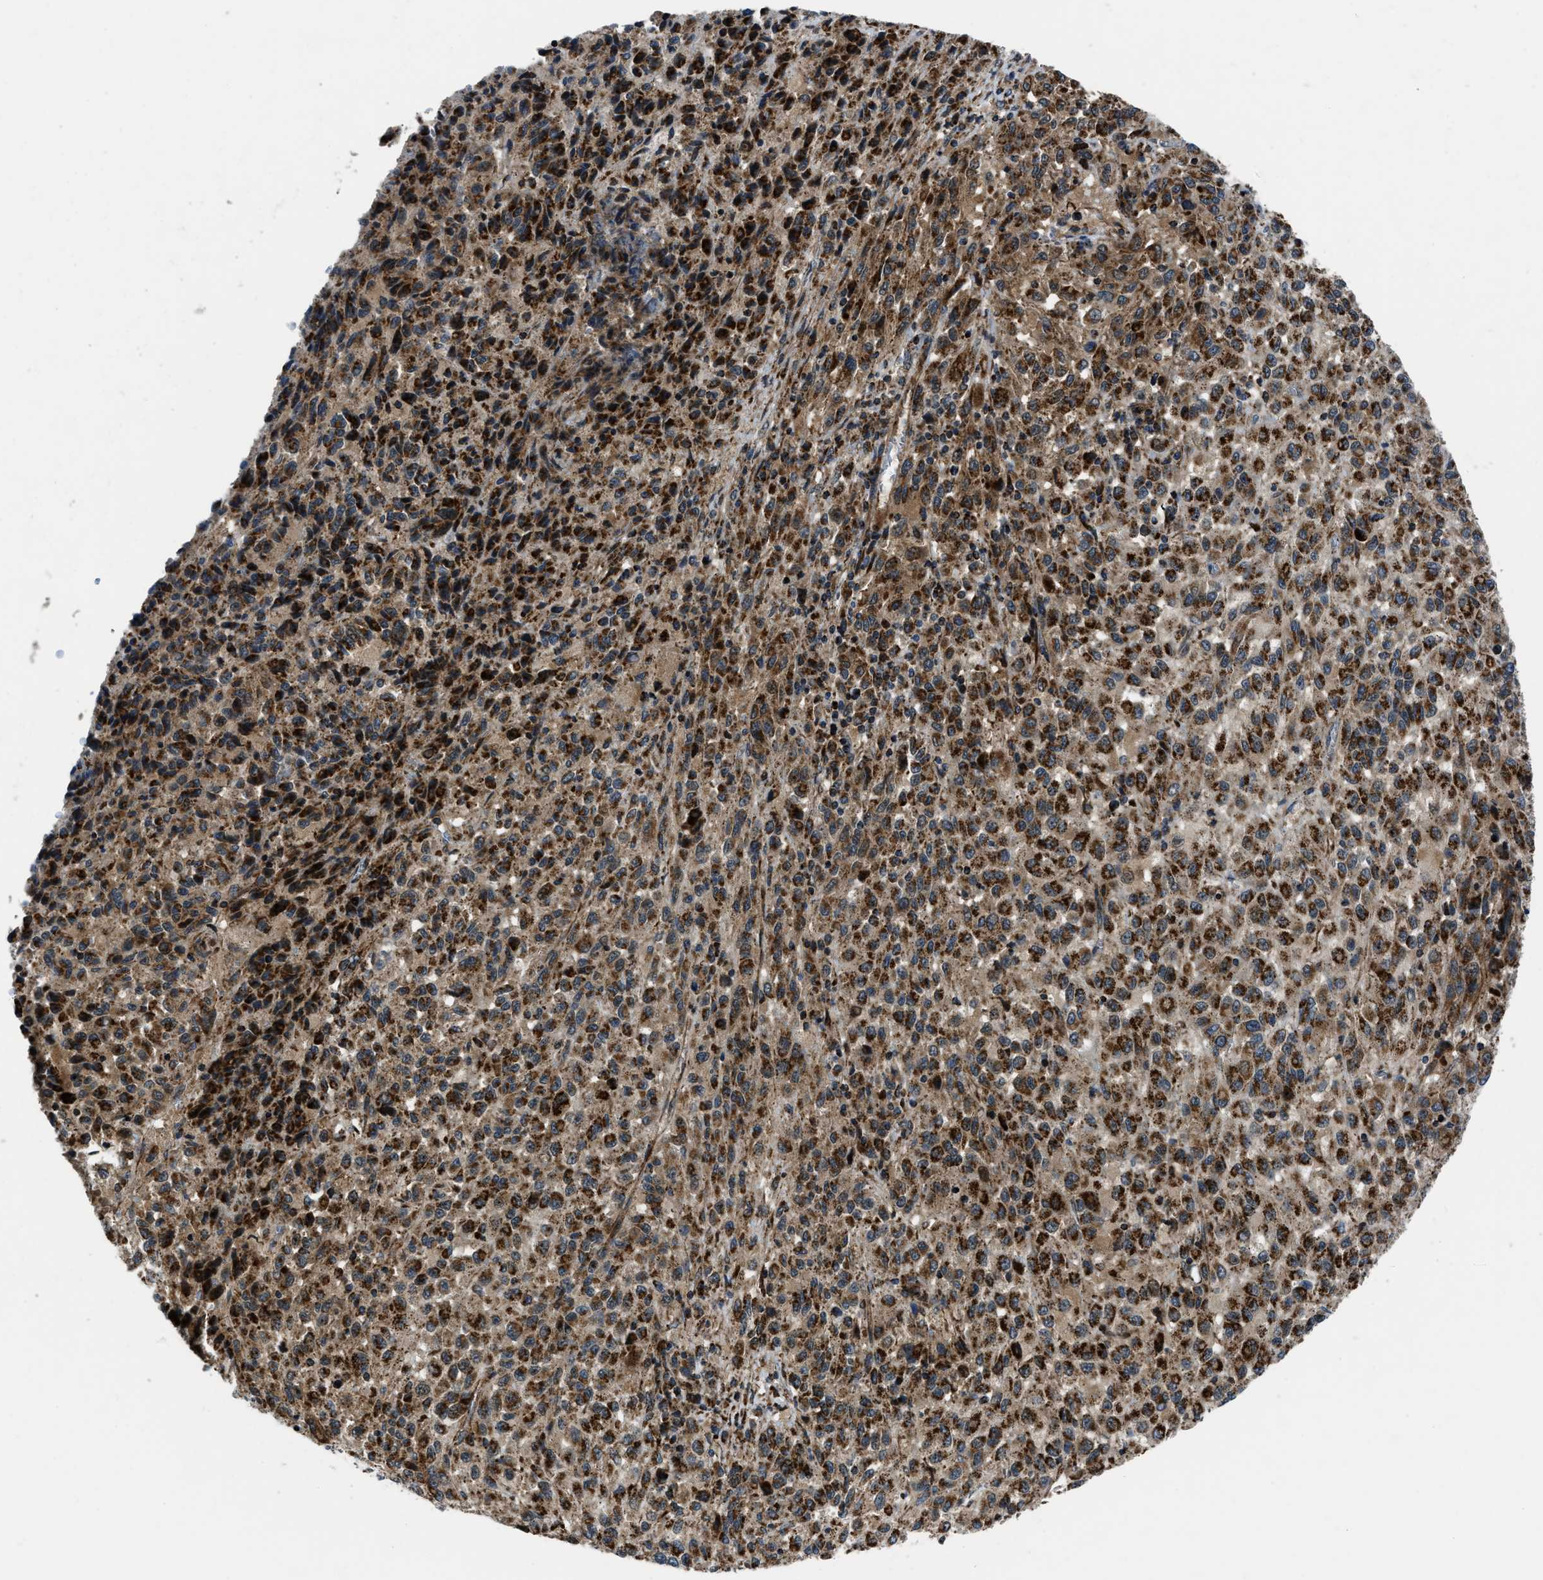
{"staining": {"intensity": "strong", "quantity": ">75%", "location": "cytoplasmic/membranous"}, "tissue": "melanoma", "cell_type": "Tumor cells", "image_type": "cancer", "snomed": [{"axis": "morphology", "description": "Malignant melanoma, Metastatic site"}, {"axis": "topography", "description": "Lung"}], "caption": "Tumor cells reveal strong cytoplasmic/membranous staining in about >75% of cells in malignant melanoma (metastatic site).", "gene": "GSDME", "patient": {"sex": "male", "age": 64}}